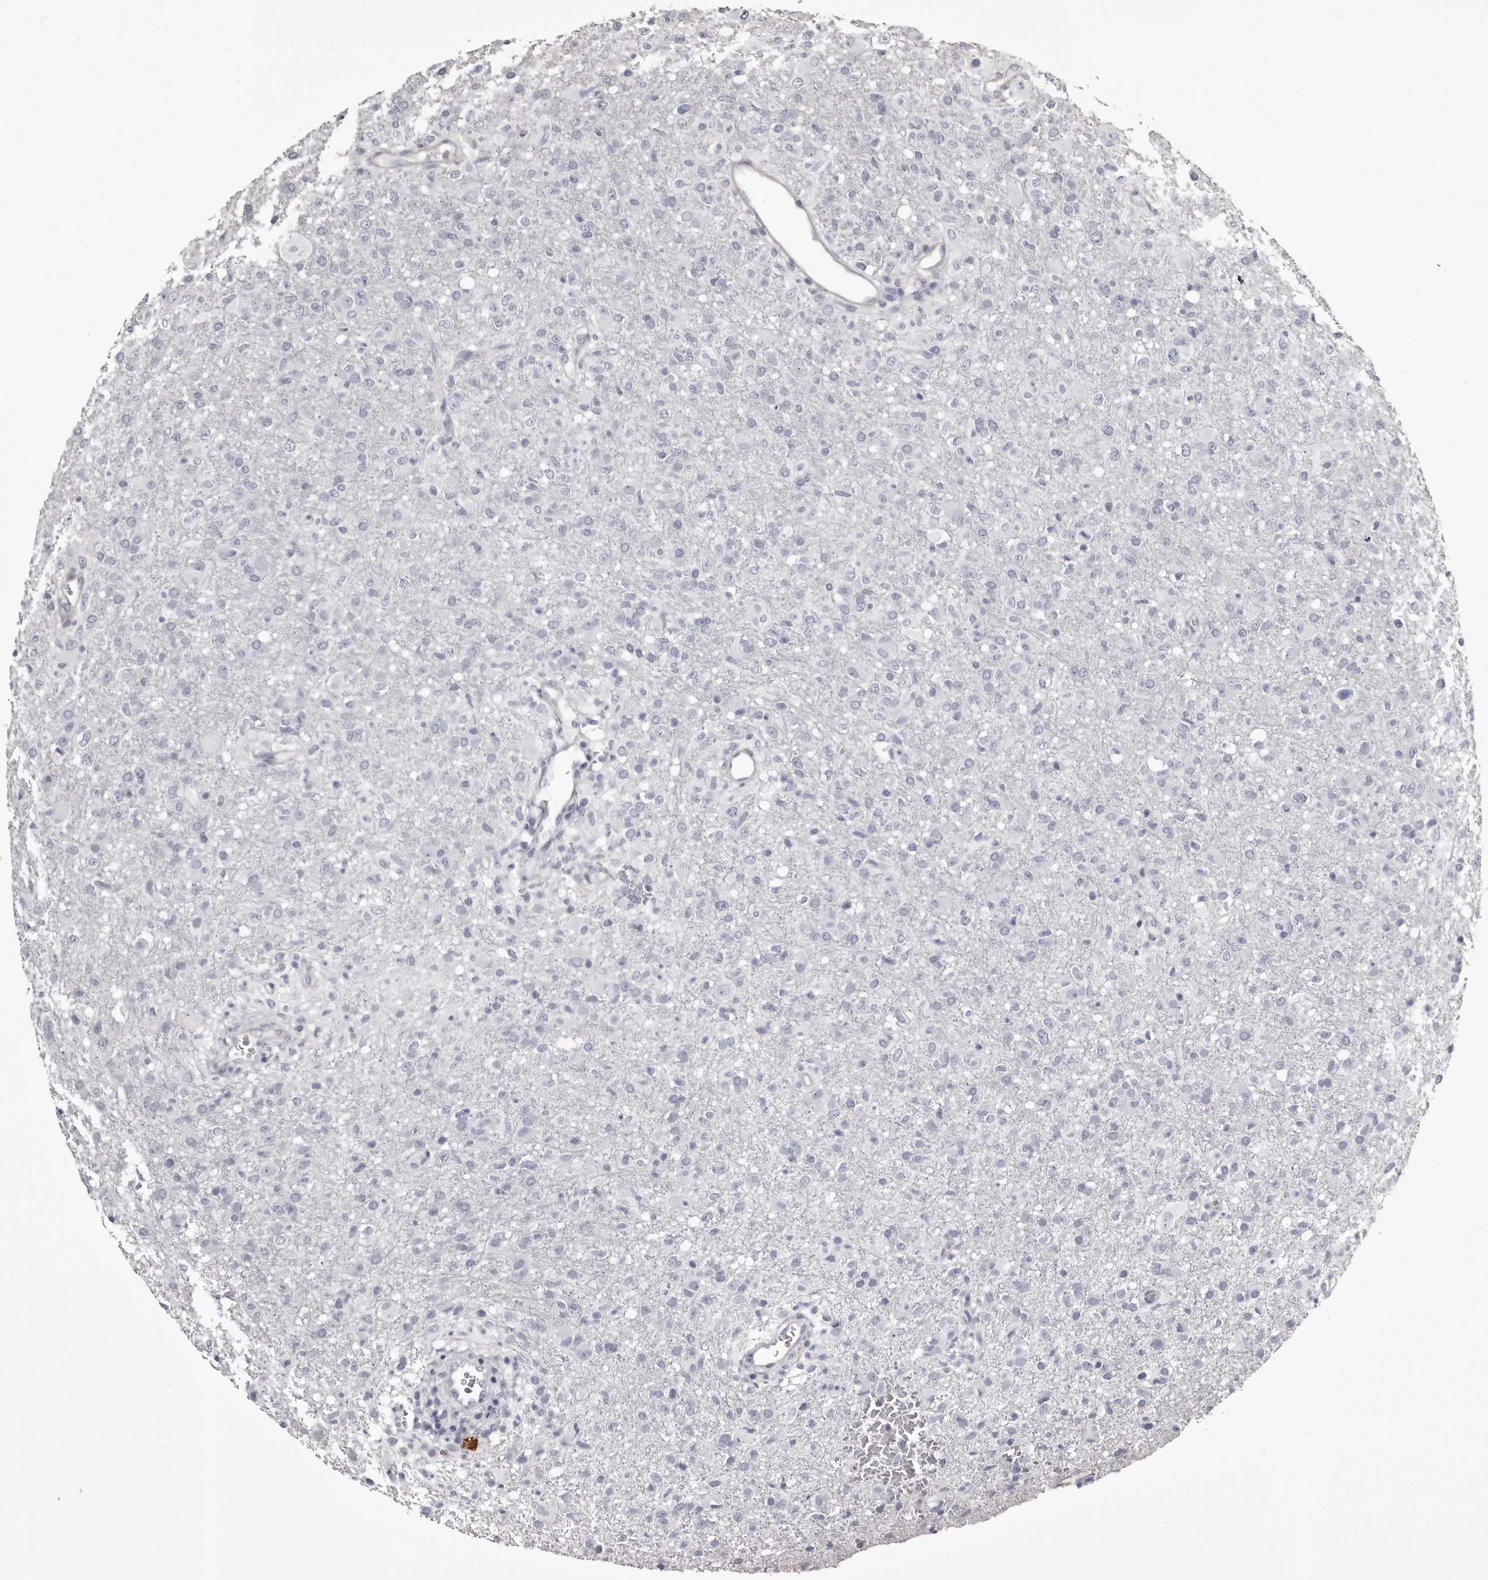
{"staining": {"intensity": "negative", "quantity": "none", "location": "none"}, "tissue": "glioma", "cell_type": "Tumor cells", "image_type": "cancer", "snomed": [{"axis": "morphology", "description": "Glioma, malignant, High grade"}, {"axis": "topography", "description": "Brain"}], "caption": "The photomicrograph reveals no significant positivity in tumor cells of malignant glioma (high-grade).", "gene": "LAD1", "patient": {"sex": "female", "age": 57}}